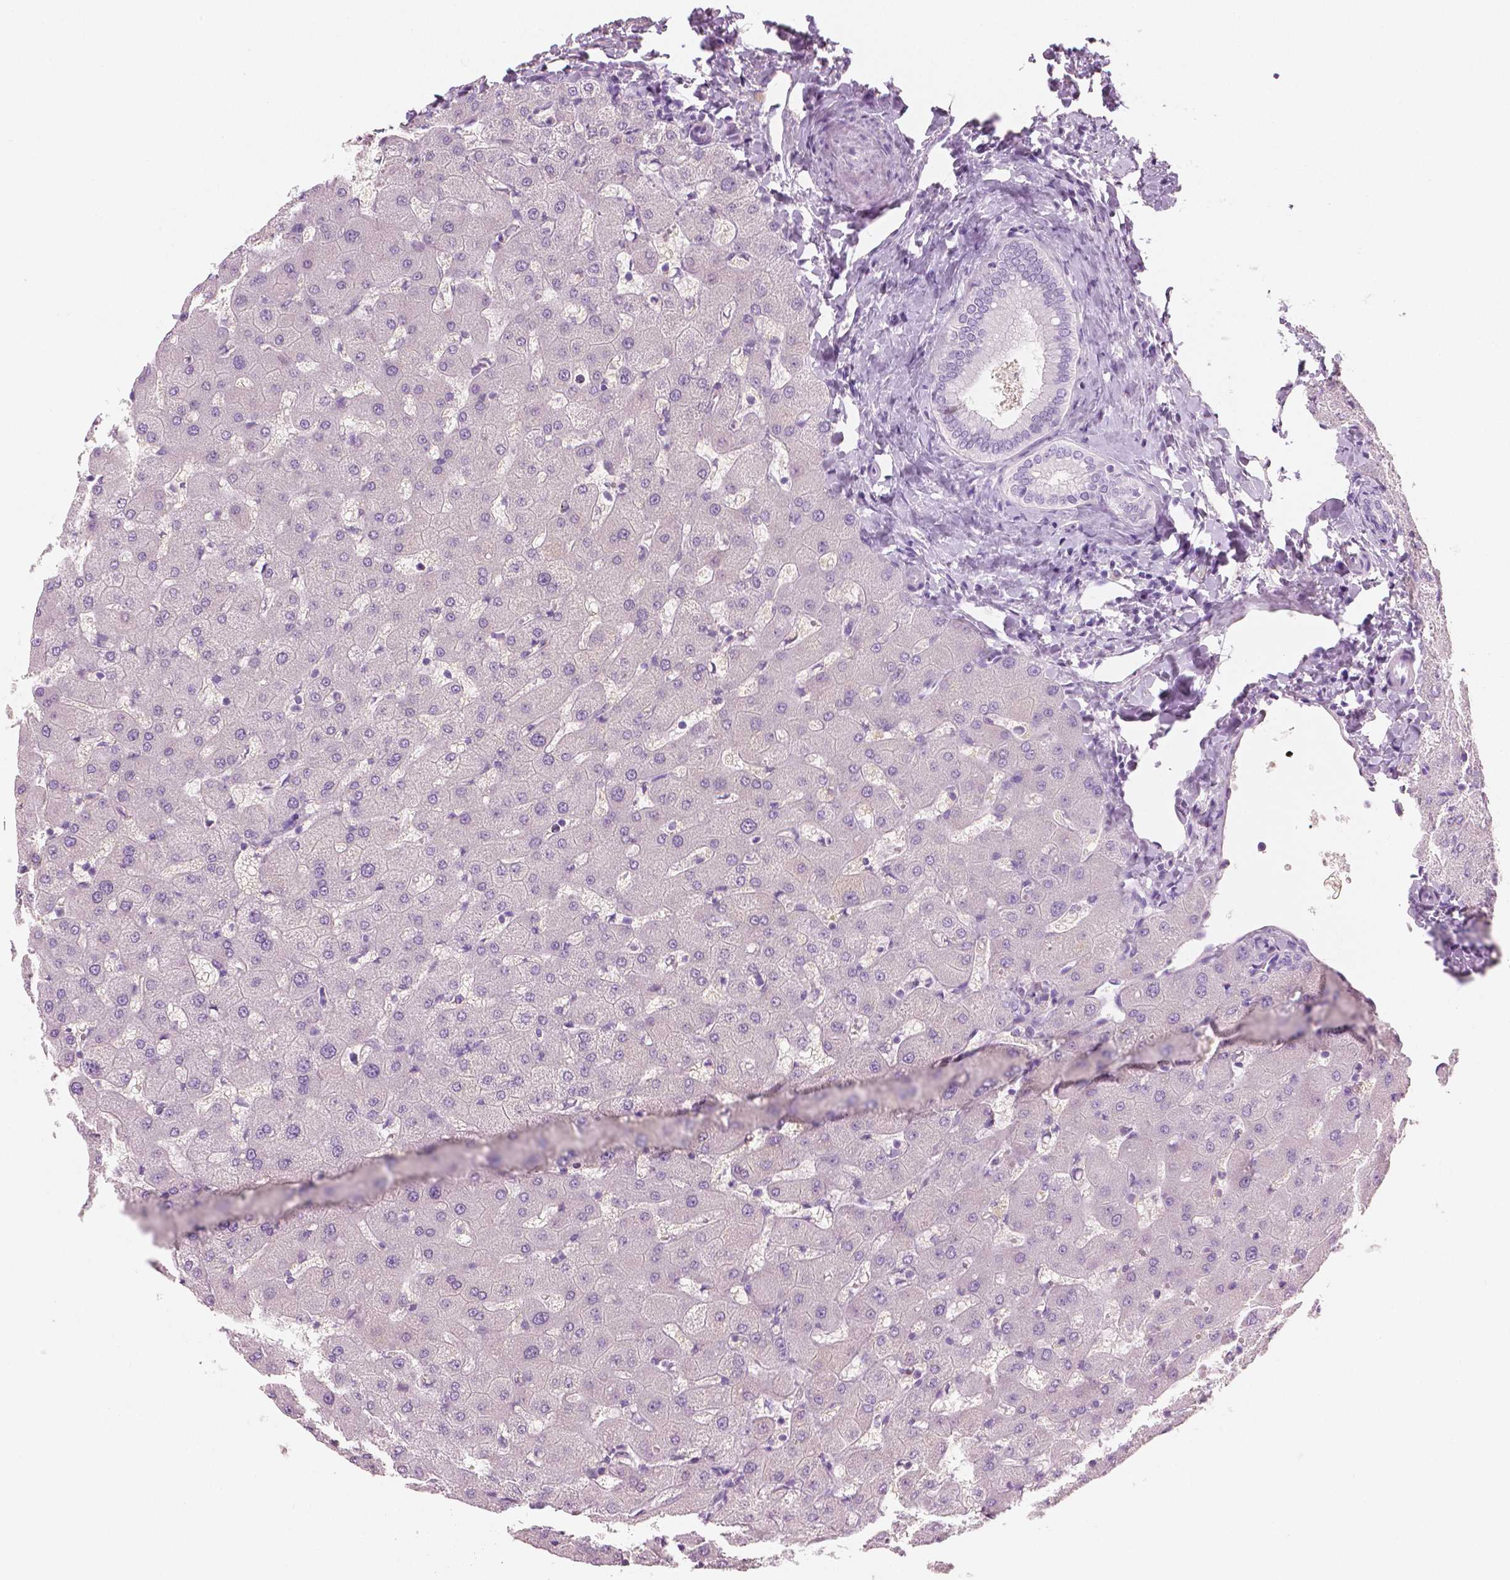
{"staining": {"intensity": "negative", "quantity": "none", "location": "none"}, "tissue": "liver", "cell_type": "Cholangiocytes", "image_type": "normal", "snomed": [{"axis": "morphology", "description": "Normal tissue, NOS"}, {"axis": "topography", "description": "Liver"}], "caption": "Immunohistochemistry of benign human liver reveals no expression in cholangiocytes.", "gene": "PLIN4", "patient": {"sex": "female", "age": 63}}